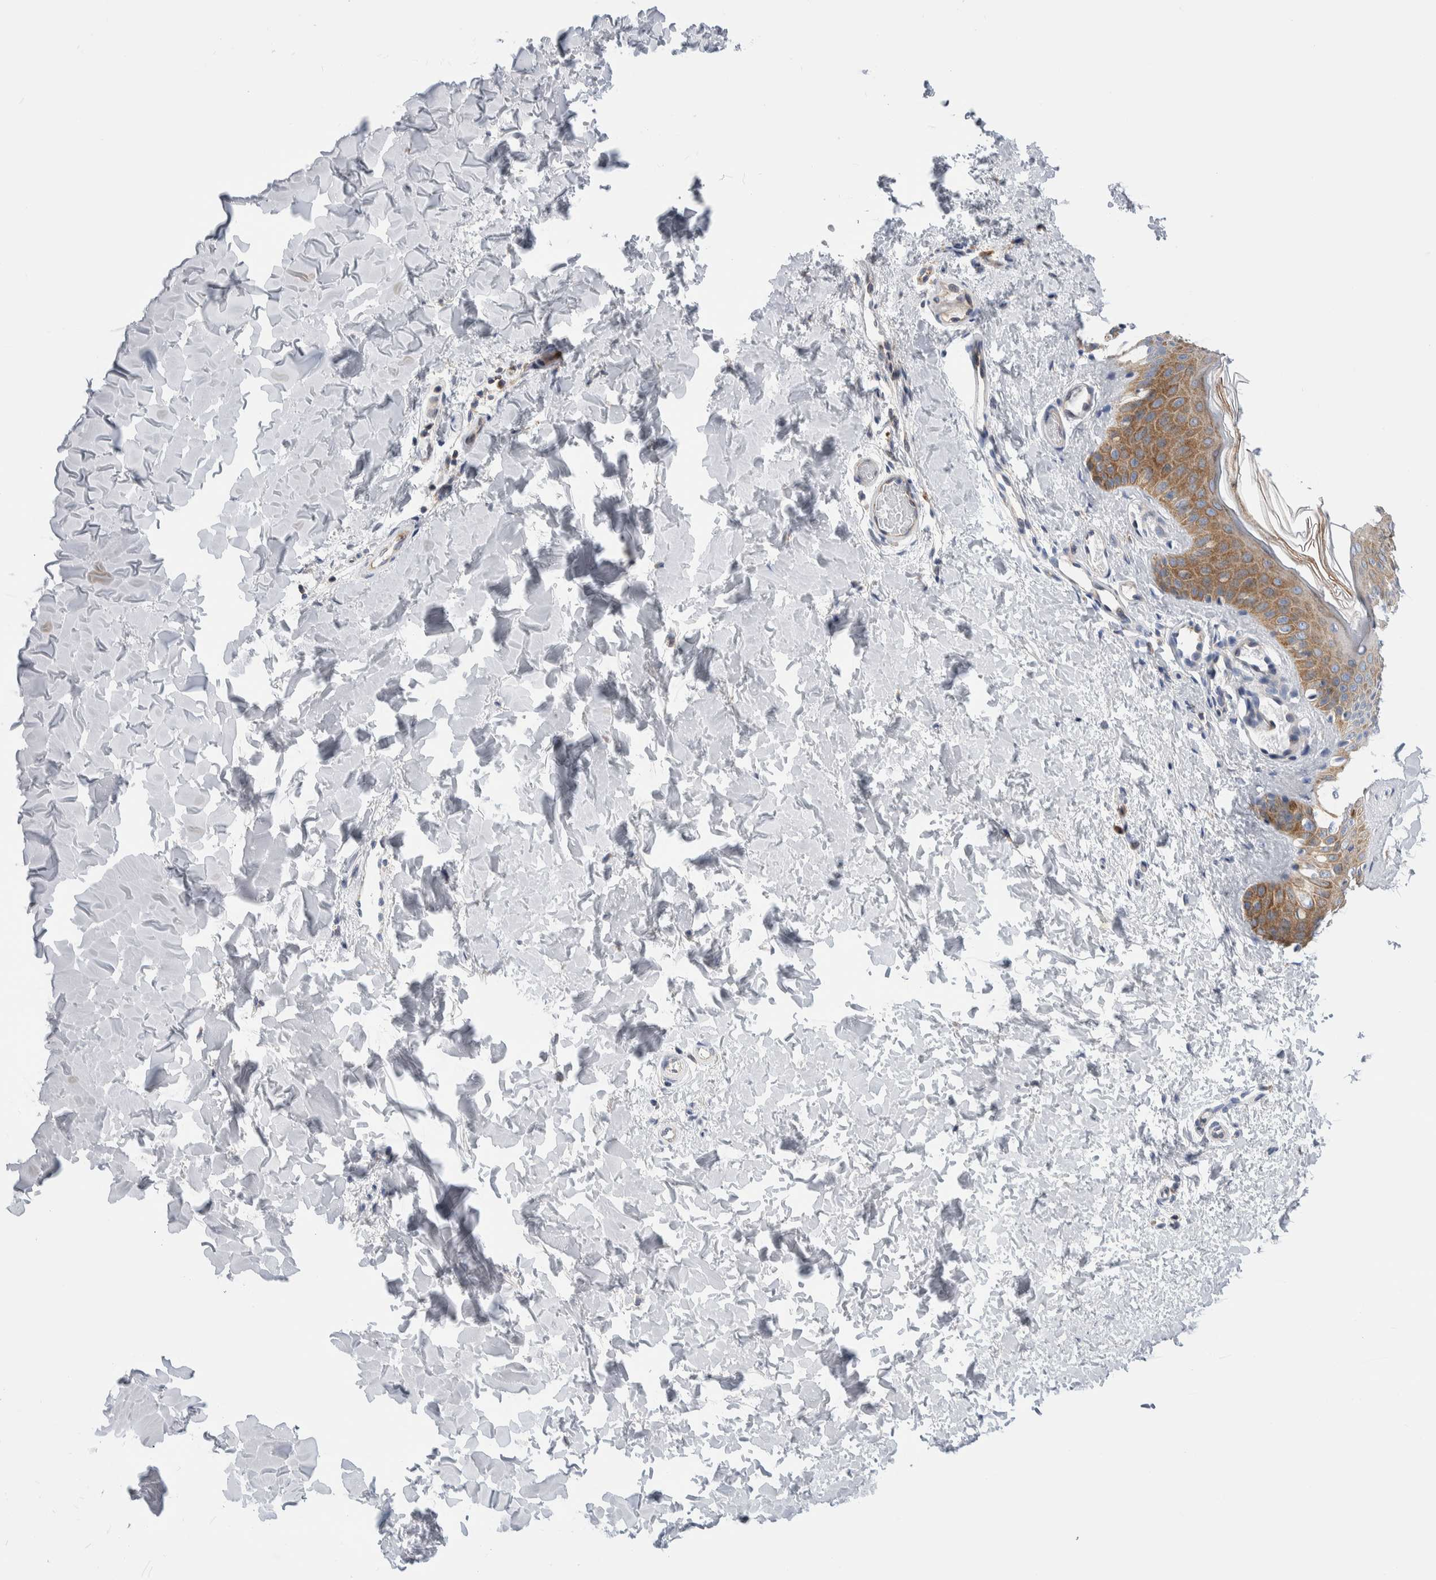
{"staining": {"intensity": "negative", "quantity": "none", "location": "none"}, "tissue": "skin", "cell_type": "Fibroblasts", "image_type": "normal", "snomed": [{"axis": "morphology", "description": "Normal tissue, NOS"}, {"axis": "morphology", "description": "Neoplasm, benign, NOS"}, {"axis": "topography", "description": "Skin"}, {"axis": "topography", "description": "Soft tissue"}], "caption": "Skin stained for a protein using immunohistochemistry (IHC) reveals no expression fibroblasts.", "gene": "RACK1", "patient": {"sex": "male", "age": 26}}